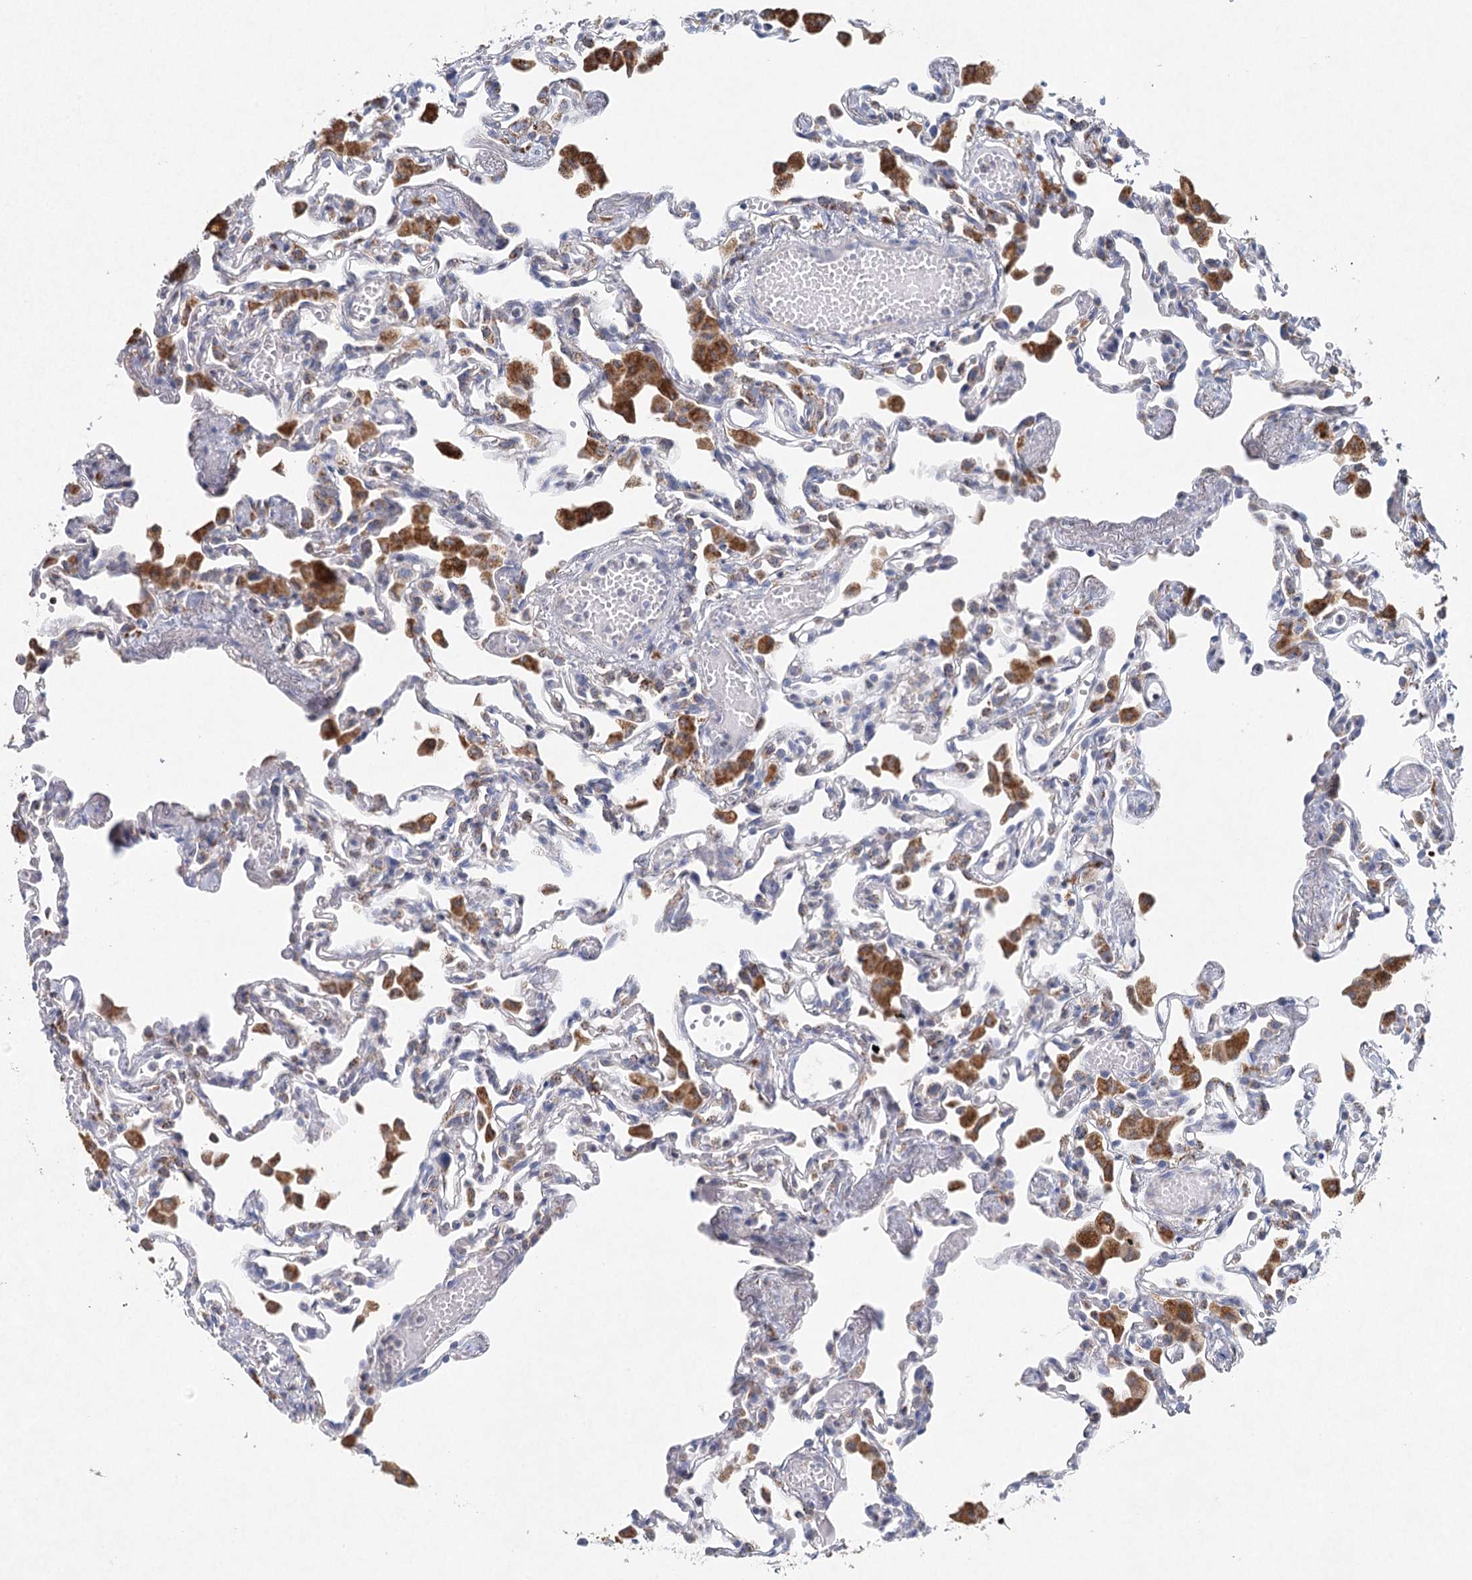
{"staining": {"intensity": "negative", "quantity": "none", "location": "none"}, "tissue": "lung", "cell_type": "Alveolar cells", "image_type": "normal", "snomed": [{"axis": "morphology", "description": "Normal tissue, NOS"}, {"axis": "topography", "description": "Bronchus"}, {"axis": "topography", "description": "Lung"}], "caption": "This is a photomicrograph of immunohistochemistry (IHC) staining of unremarkable lung, which shows no expression in alveolar cells.", "gene": "XPO6", "patient": {"sex": "female", "age": 49}}